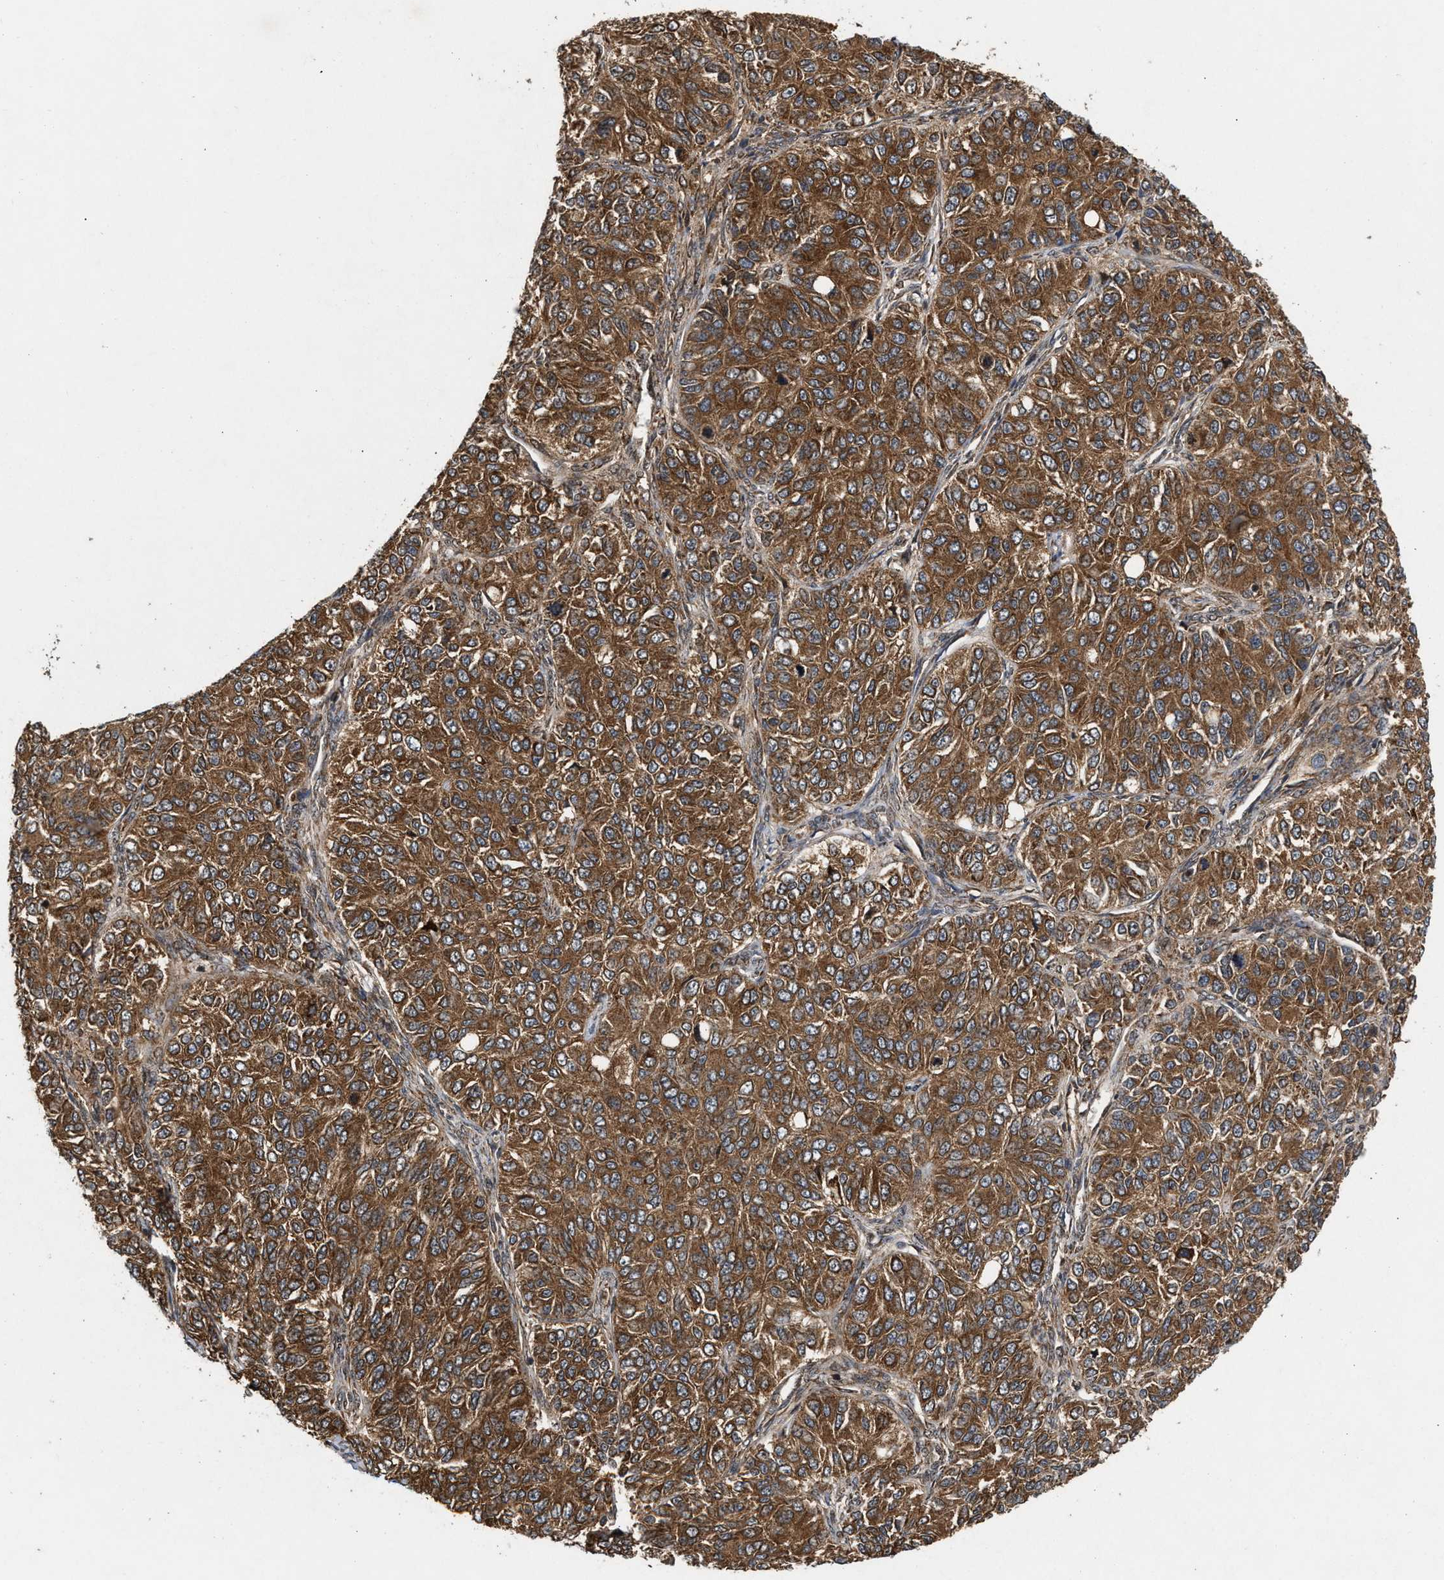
{"staining": {"intensity": "moderate", "quantity": ">75%", "location": "cytoplasmic/membranous"}, "tissue": "ovarian cancer", "cell_type": "Tumor cells", "image_type": "cancer", "snomed": [{"axis": "morphology", "description": "Carcinoma, endometroid"}, {"axis": "topography", "description": "Ovary"}], "caption": "Immunohistochemical staining of ovarian cancer exhibits medium levels of moderate cytoplasmic/membranous protein staining in approximately >75% of tumor cells. (DAB (3,3'-diaminobenzidine) IHC with brightfield microscopy, high magnification).", "gene": "CFLAR", "patient": {"sex": "female", "age": 51}}